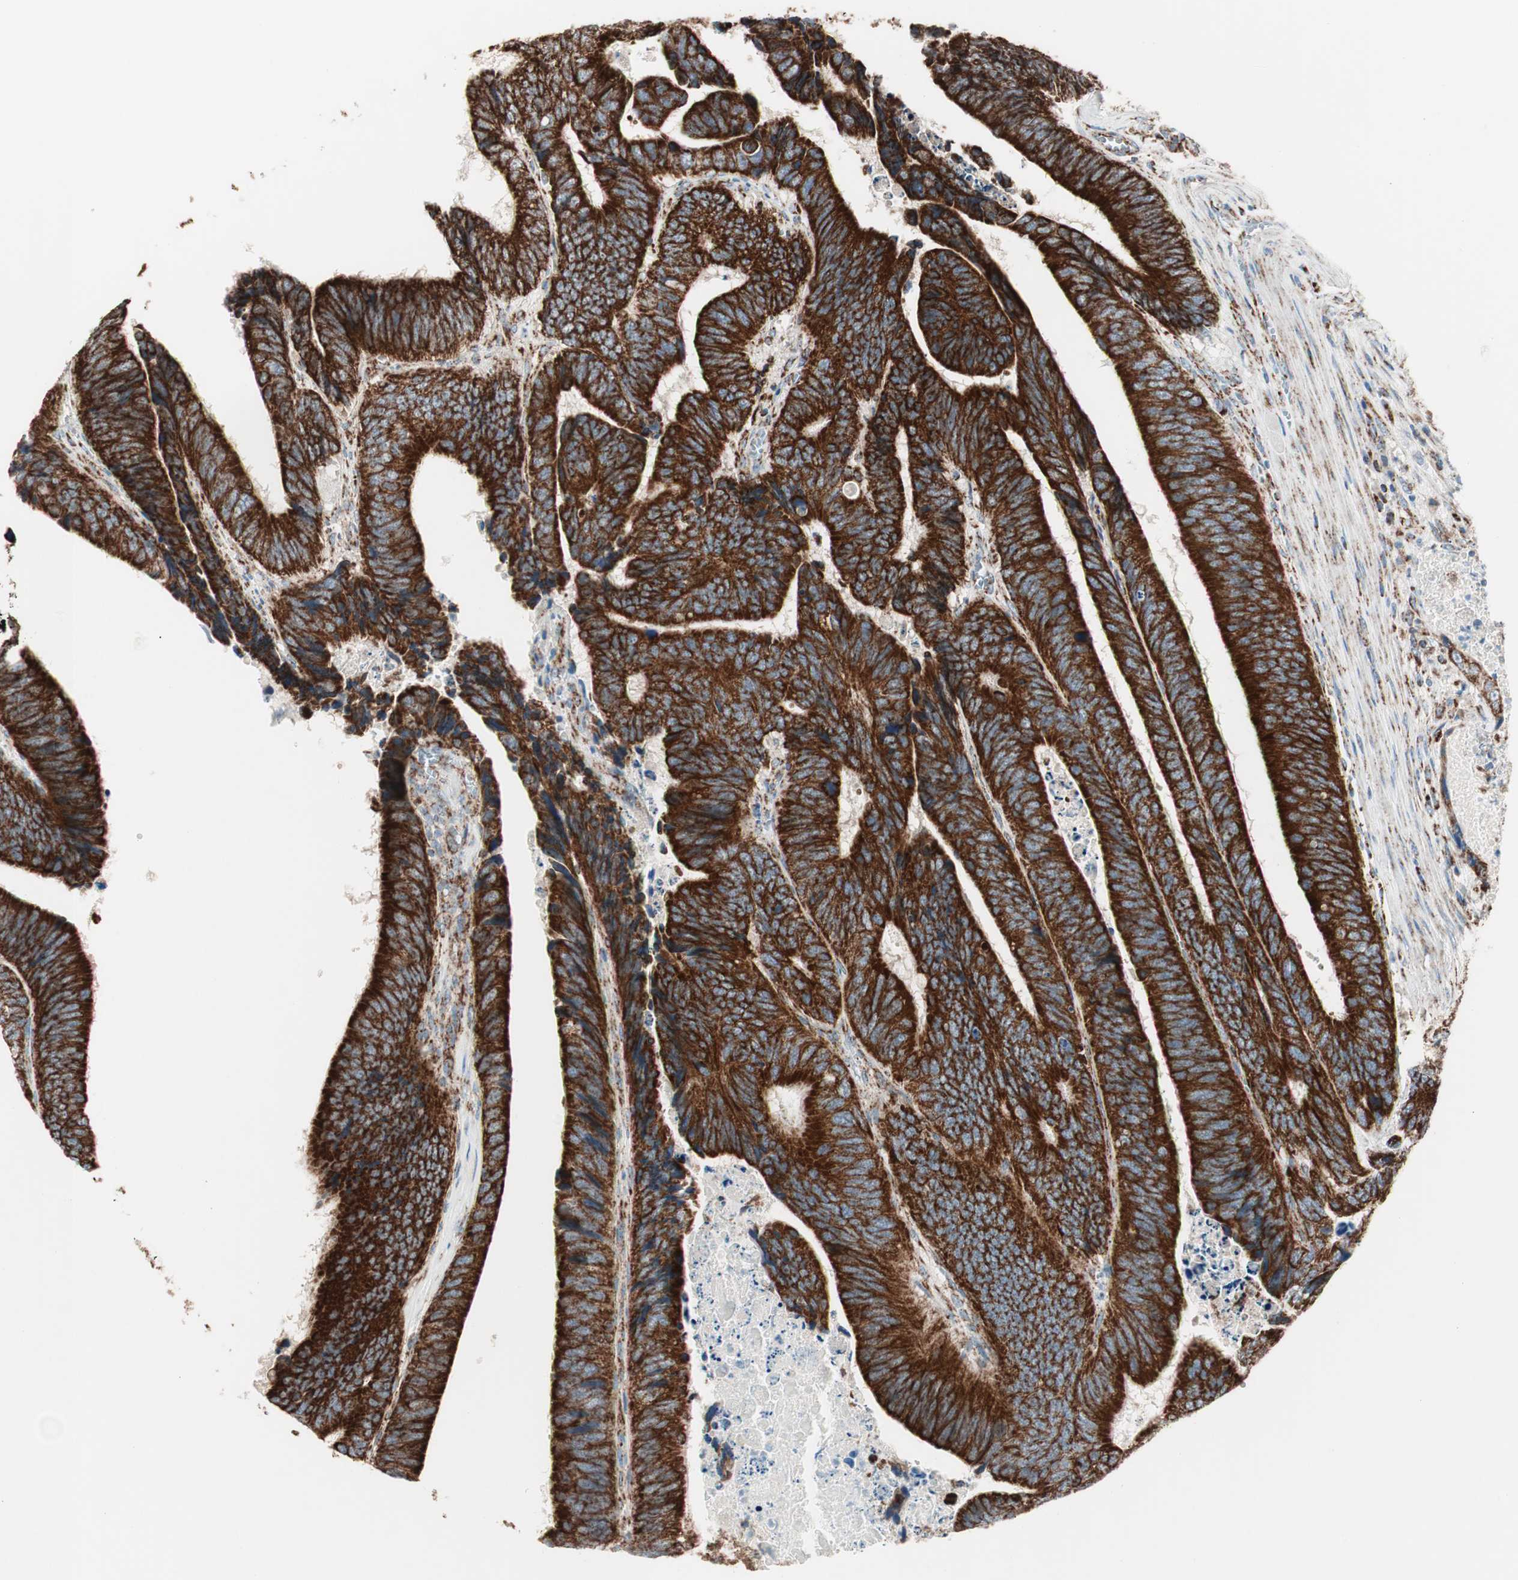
{"staining": {"intensity": "strong", "quantity": ">75%", "location": "cytoplasmic/membranous"}, "tissue": "colorectal cancer", "cell_type": "Tumor cells", "image_type": "cancer", "snomed": [{"axis": "morphology", "description": "Adenocarcinoma, NOS"}, {"axis": "topography", "description": "Colon"}], "caption": "Brown immunohistochemical staining in human colorectal adenocarcinoma reveals strong cytoplasmic/membranous positivity in about >75% of tumor cells.", "gene": "TOMM20", "patient": {"sex": "male", "age": 72}}